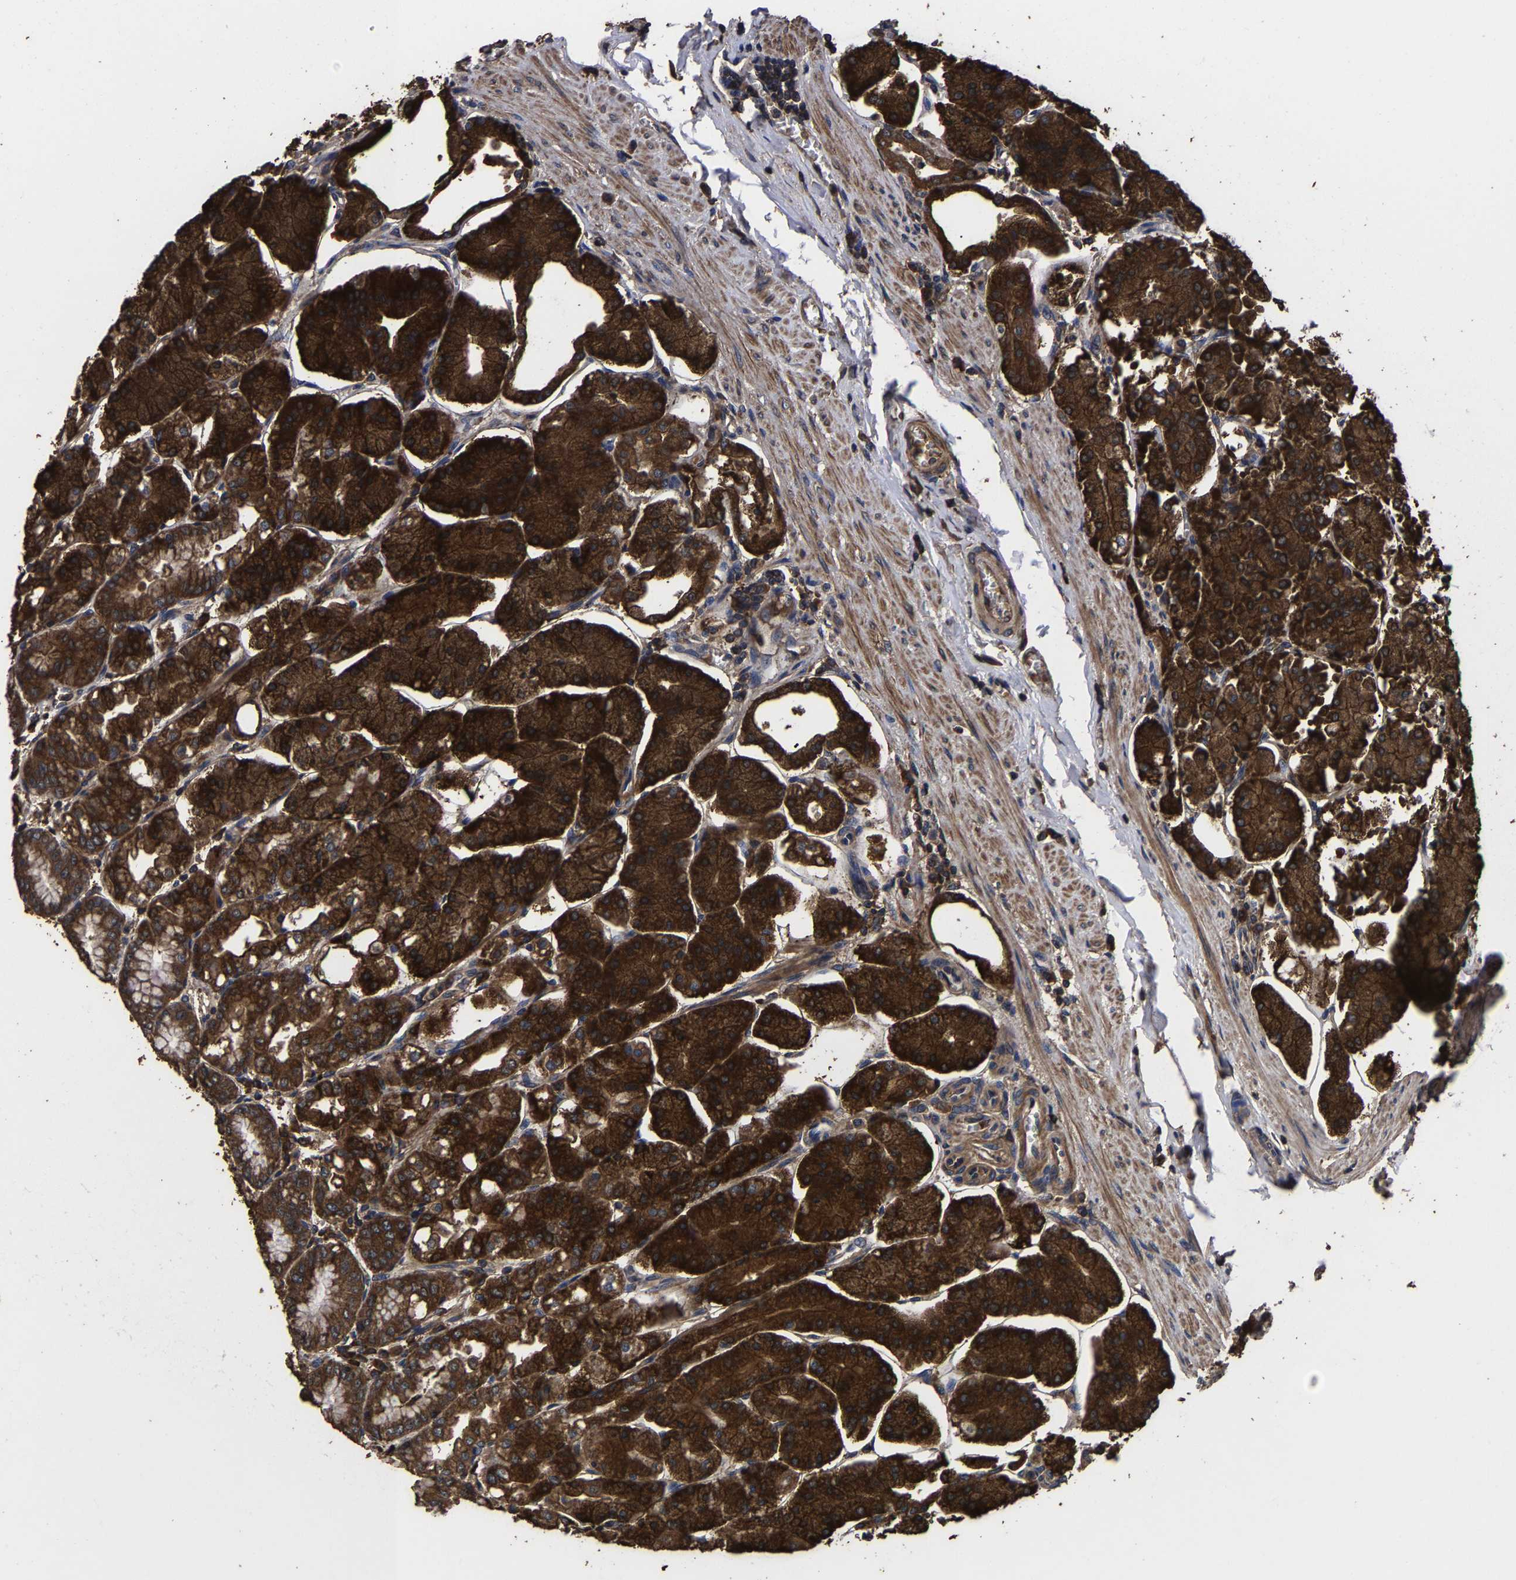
{"staining": {"intensity": "strong", "quantity": ">75%", "location": "cytoplasmic/membranous"}, "tissue": "stomach", "cell_type": "Glandular cells", "image_type": "normal", "snomed": [{"axis": "morphology", "description": "Normal tissue, NOS"}, {"axis": "topography", "description": "Stomach, lower"}], "caption": "Immunohistochemical staining of normal human stomach displays >75% levels of strong cytoplasmic/membranous protein positivity in approximately >75% of glandular cells. (DAB IHC, brown staining for protein, blue staining for nuclei).", "gene": "ITCH", "patient": {"sex": "male", "age": 71}}